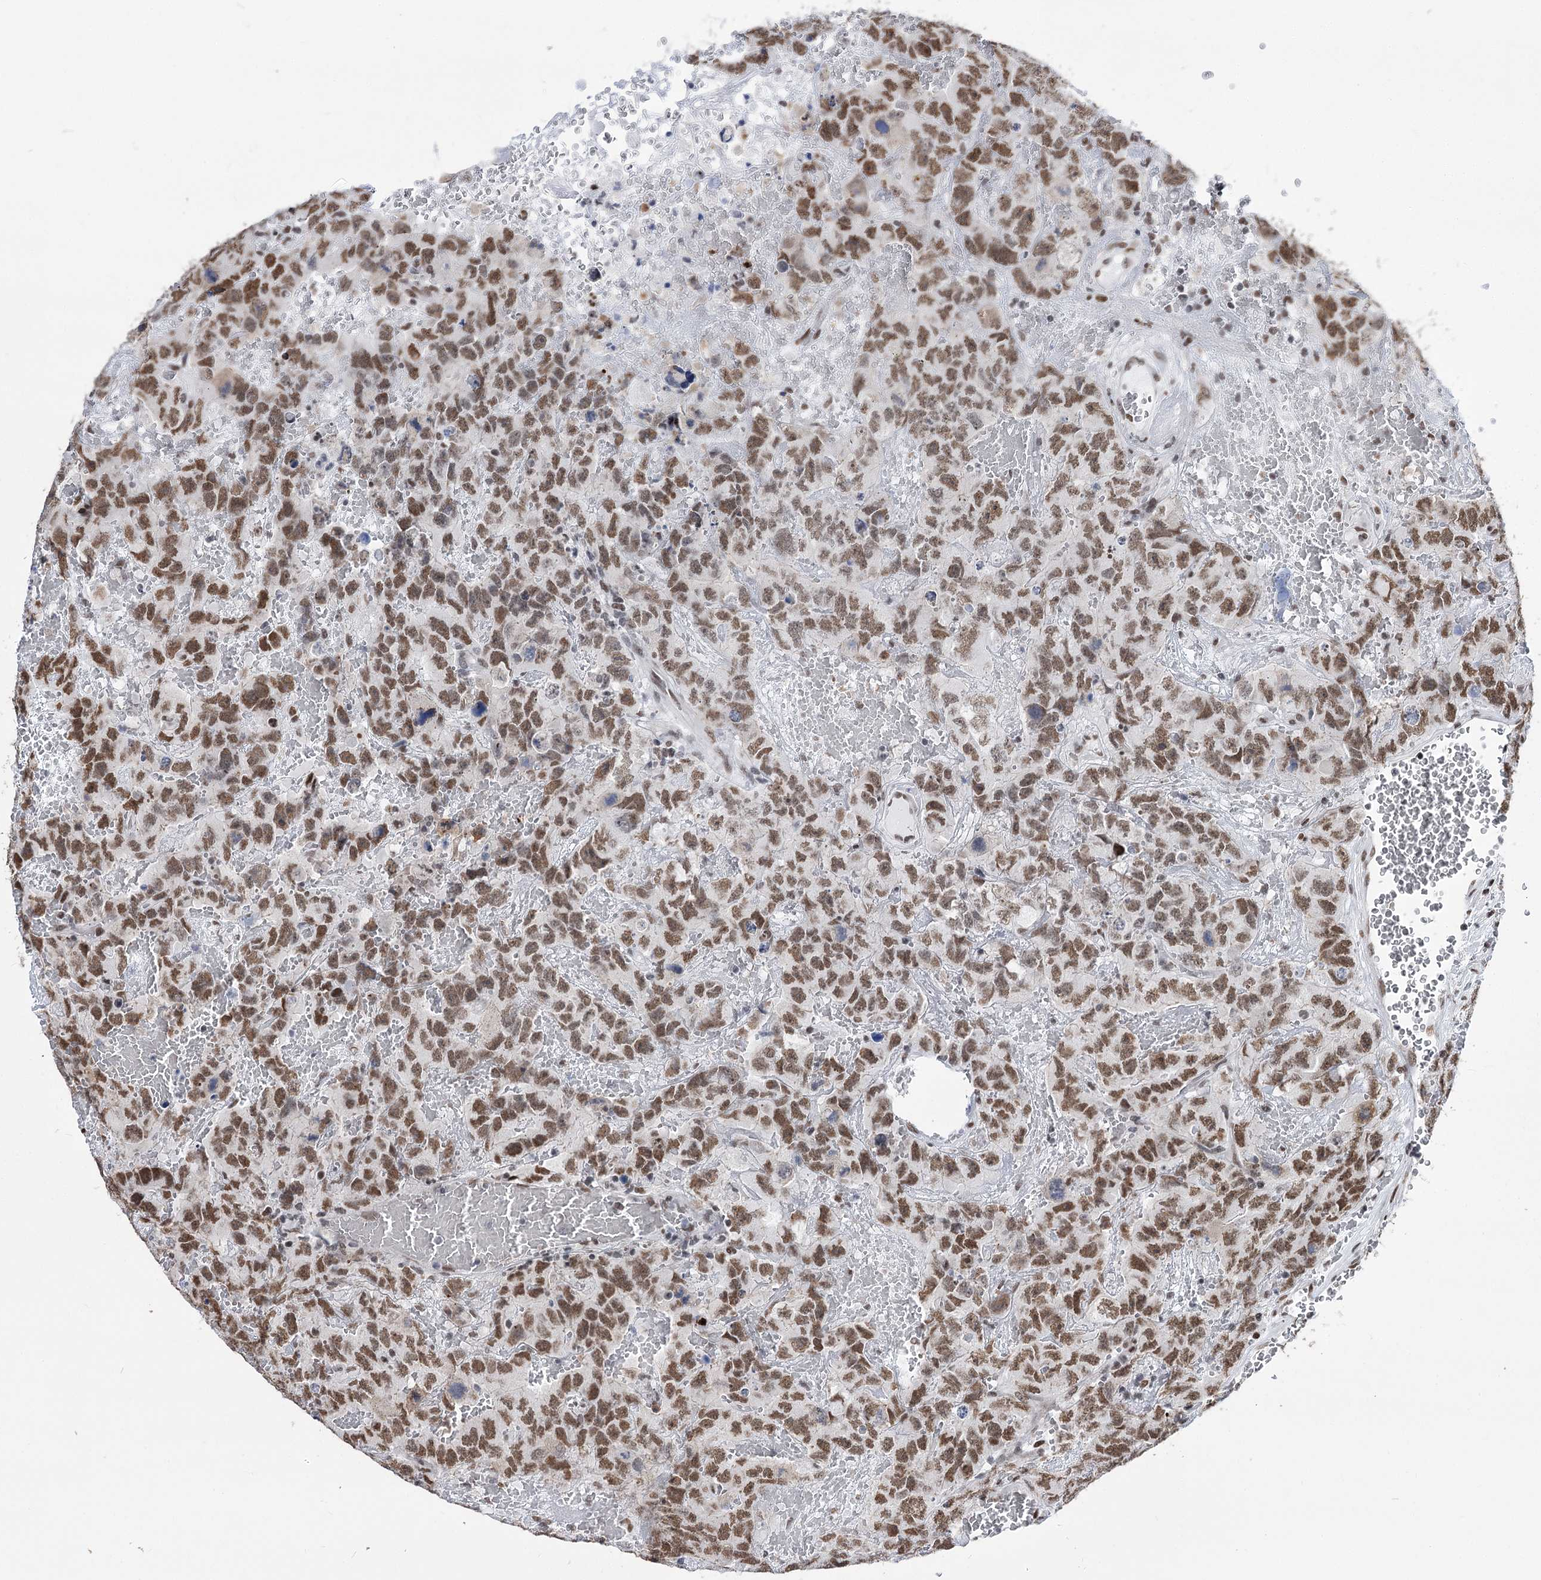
{"staining": {"intensity": "moderate", "quantity": ">75%", "location": "nuclear"}, "tissue": "testis cancer", "cell_type": "Tumor cells", "image_type": "cancer", "snomed": [{"axis": "morphology", "description": "Carcinoma, Embryonal, NOS"}, {"axis": "topography", "description": "Testis"}], "caption": "This is an image of immunohistochemistry staining of embryonal carcinoma (testis), which shows moderate staining in the nuclear of tumor cells.", "gene": "POU4F3", "patient": {"sex": "male", "age": 45}}